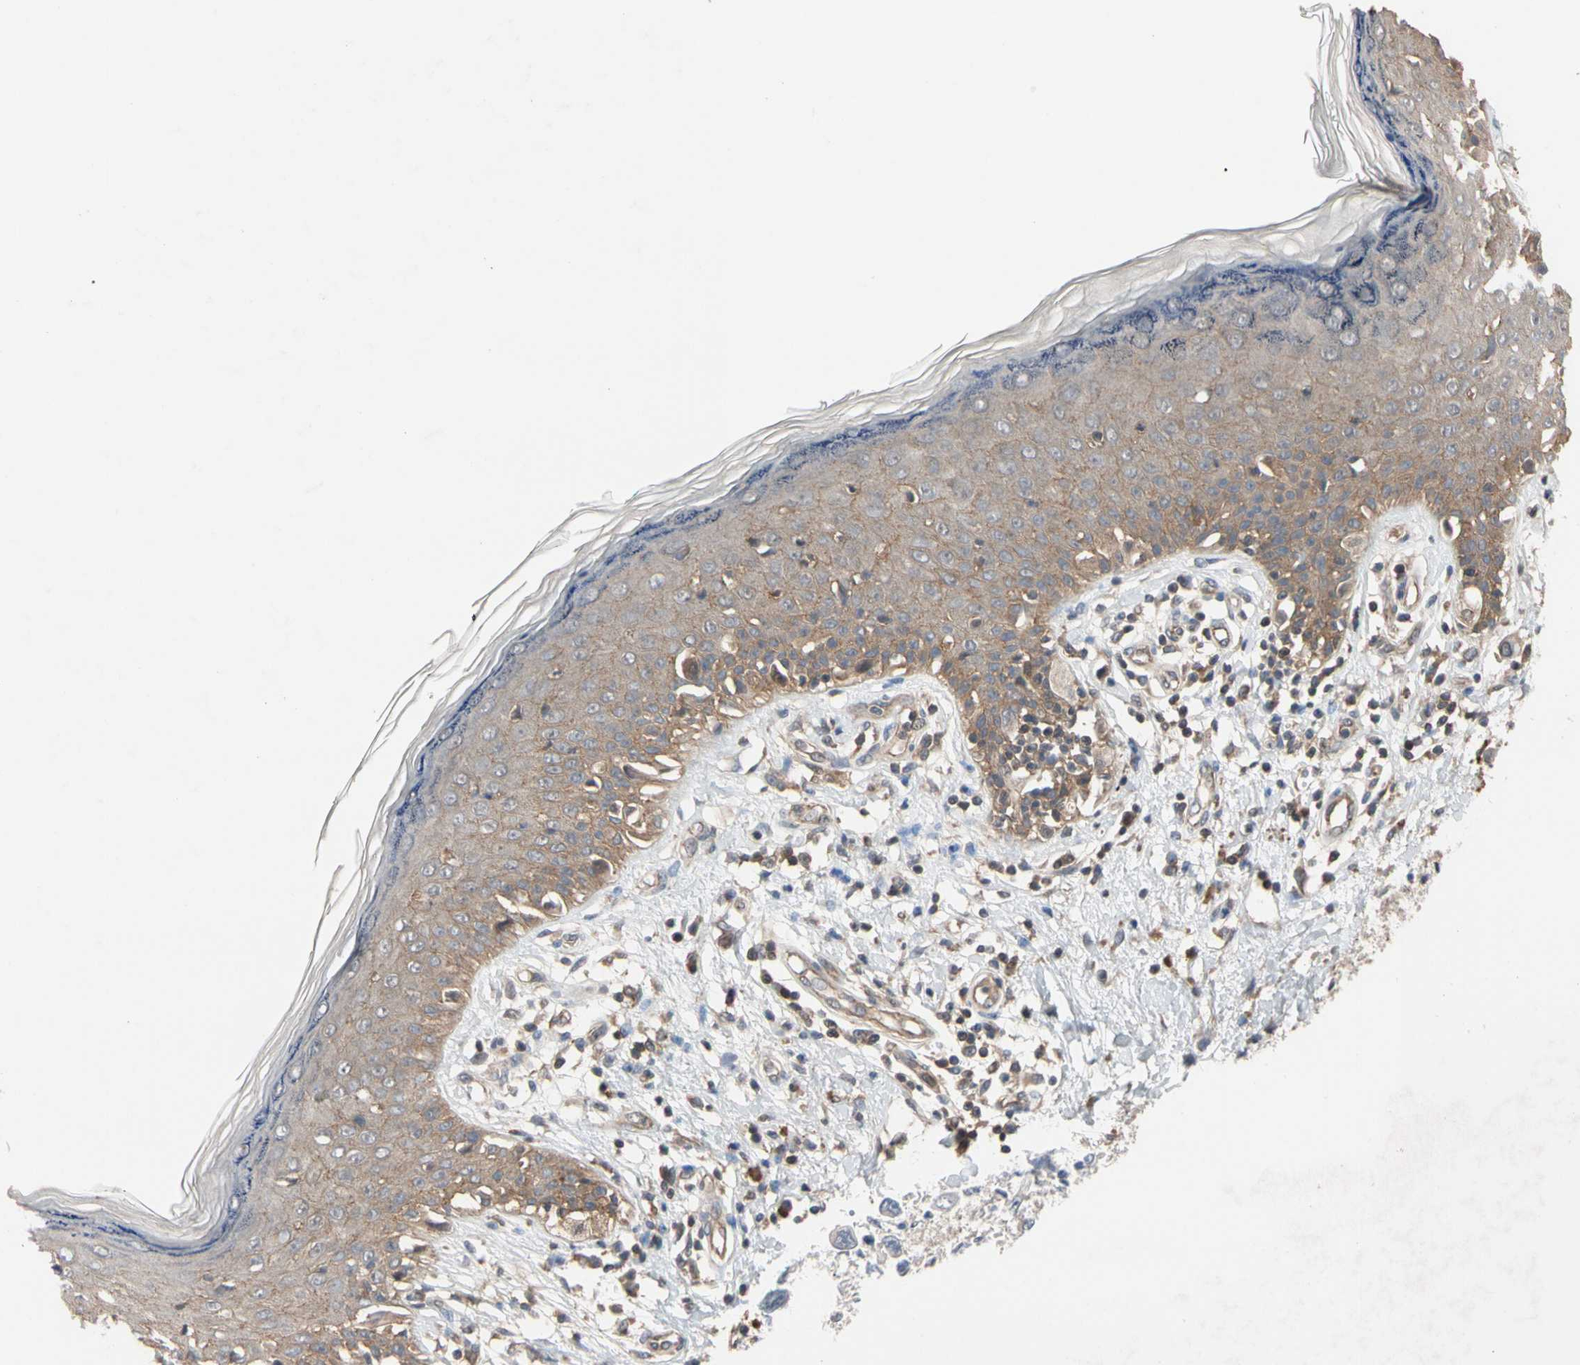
{"staining": {"intensity": "weak", "quantity": ">75%", "location": "cytoplasmic/membranous"}, "tissue": "melanoma", "cell_type": "Tumor cells", "image_type": "cancer", "snomed": [{"axis": "morphology", "description": "Malignant melanoma, NOS"}, {"axis": "topography", "description": "Skin"}], "caption": "The histopathology image shows a brown stain indicating the presence of a protein in the cytoplasmic/membranous of tumor cells in malignant melanoma.", "gene": "DPP8", "patient": {"sex": "female", "age": 81}}